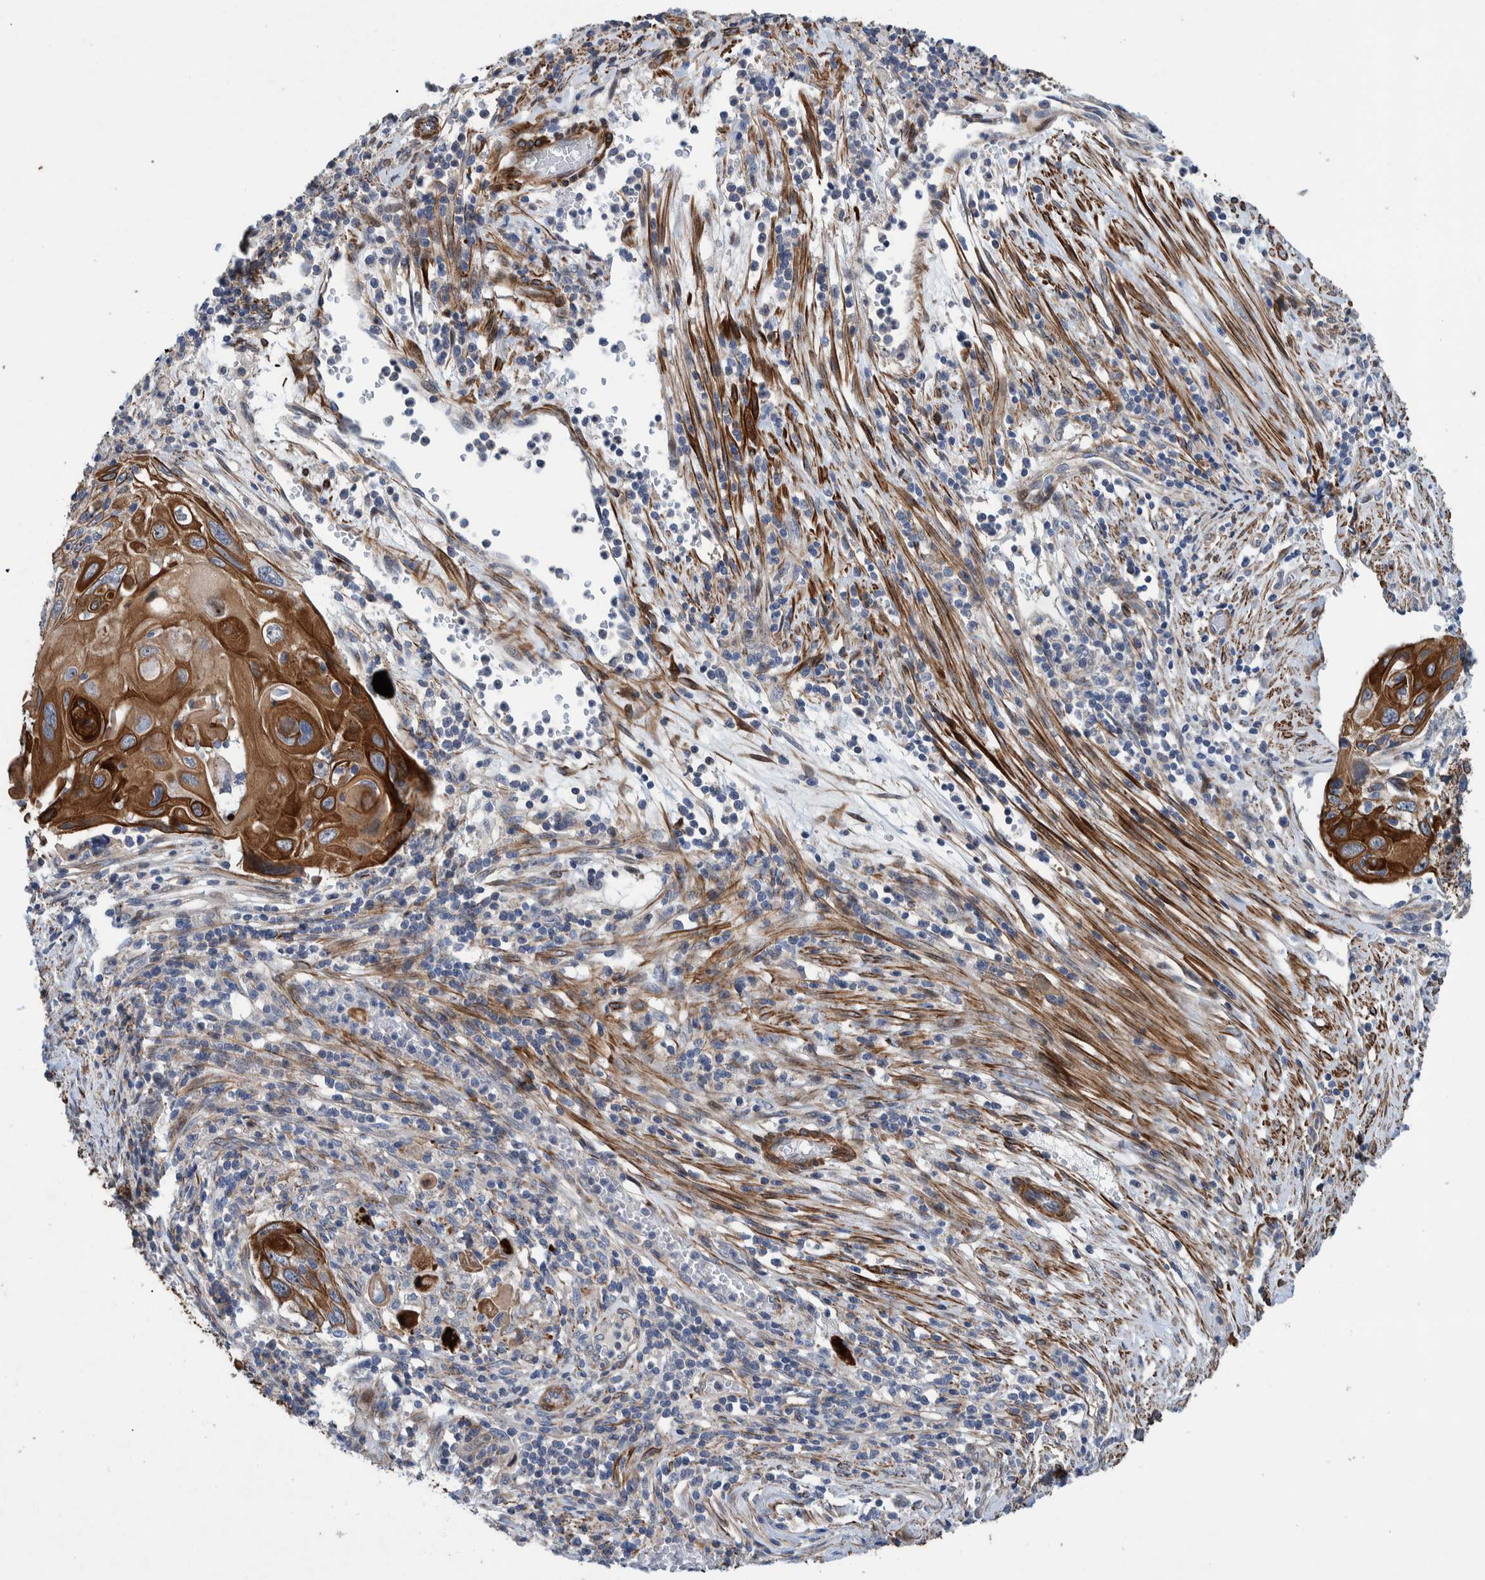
{"staining": {"intensity": "strong", "quantity": ">75%", "location": "cytoplasmic/membranous"}, "tissue": "cervical cancer", "cell_type": "Tumor cells", "image_type": "cancer", "snomed": [{"axis": "morphology", "description": "Squamous cell carcinoma, NOS"}, {"axis": "topography", "description": "Cervix"}], "caption": "Brown immunohistochemical staining in human cervical squamous cell carcinoma exhibits strong cytoplasmic/membranous positivity in approximately >75% of tumor cells.", "gene": "MKS1", "patient": {"sex": "female", "age": 70}}